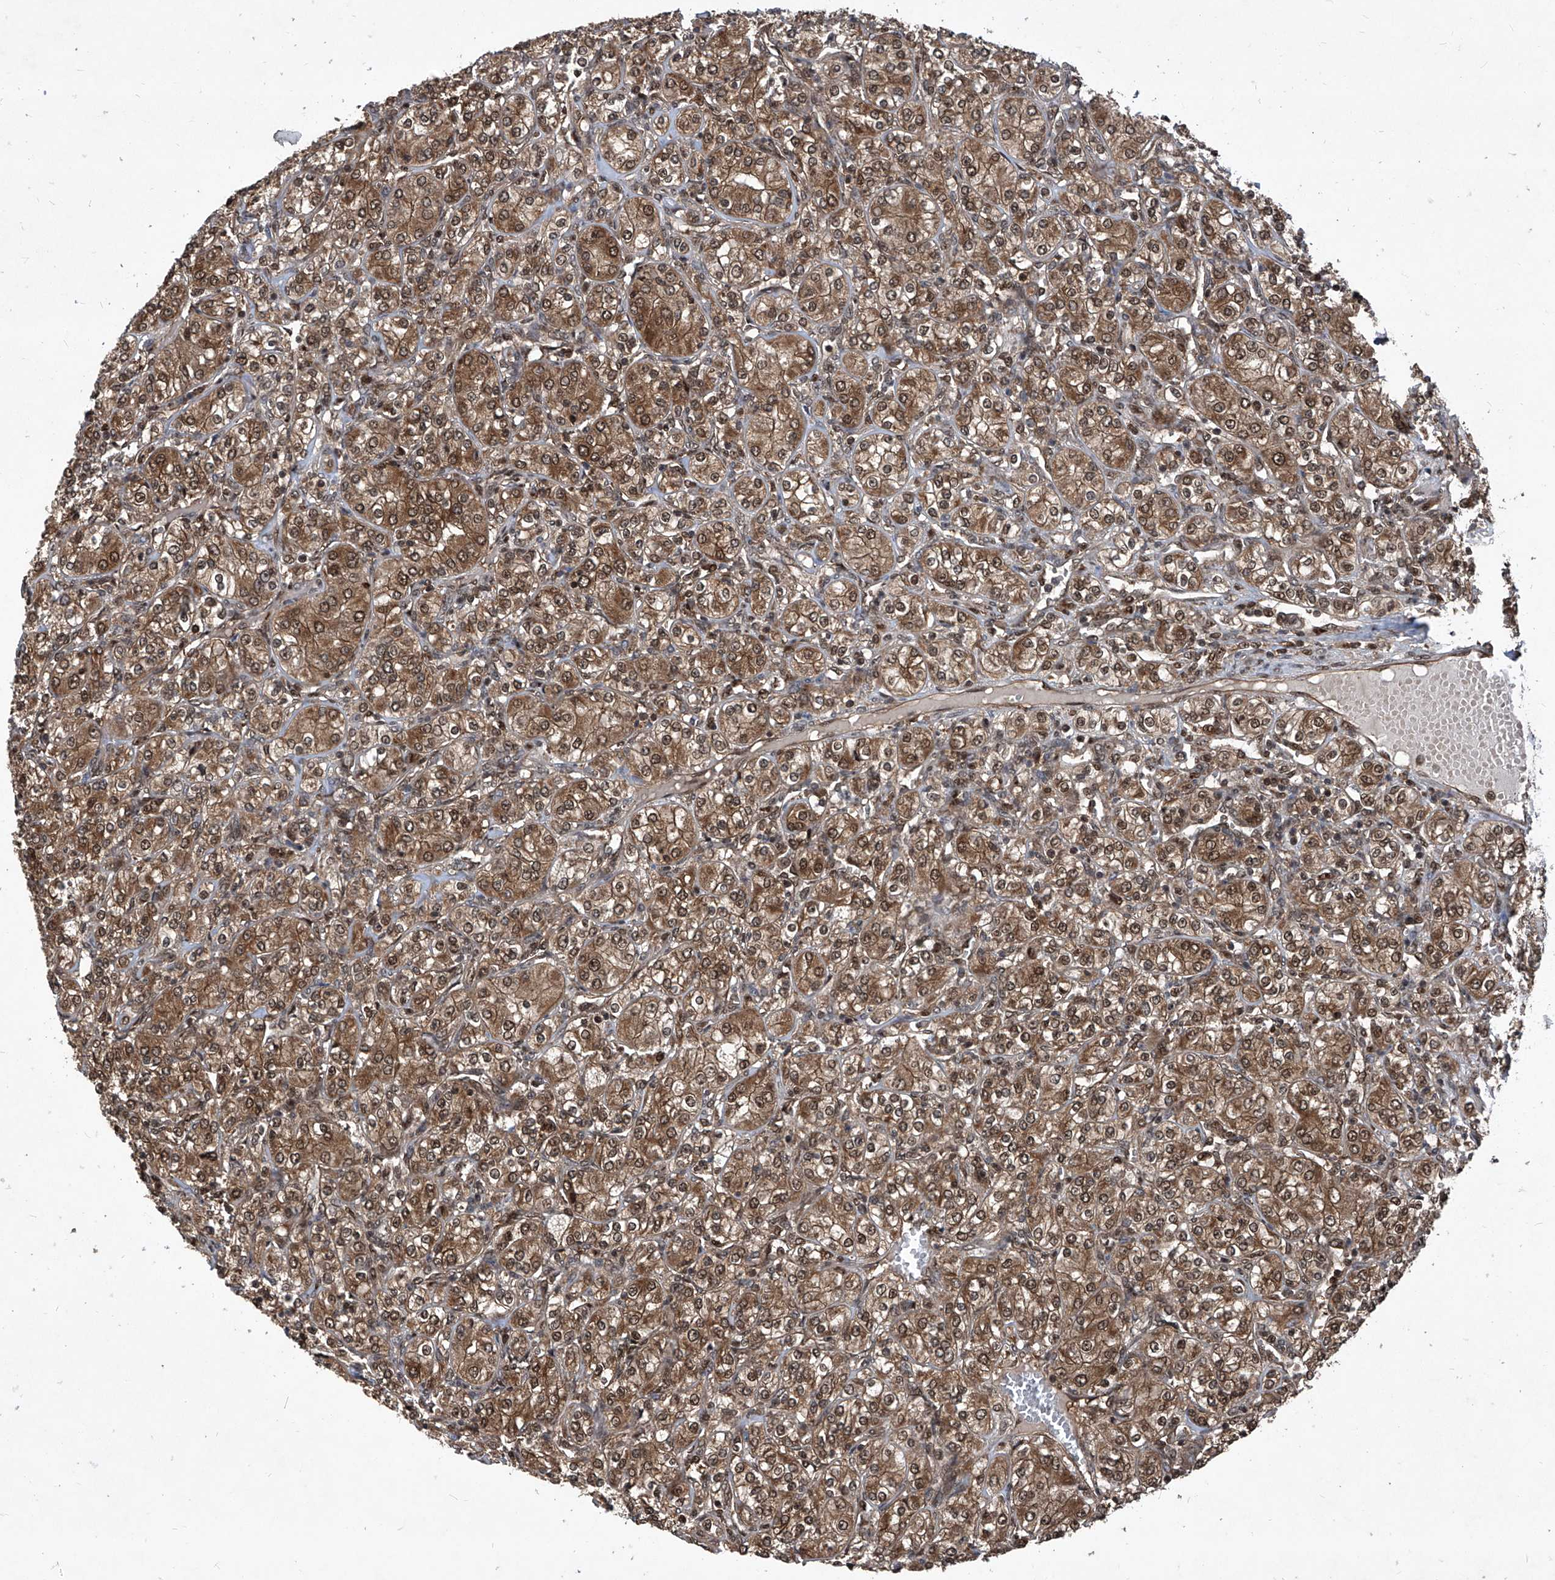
{"staining": {"intensity": "moderate", "quantity": ">75%", "location": "cytoplasmic/membranous,nuclear"}, "tissue": "renal cancer", "cell_type": "Tumor cells", "image_type": "cancer", "snomed": [{"axis": "morphology", "description": "Adenocarcinoma, NOS"}, {"axis": "topography", "description": "Kidney"}], "caption": "Approximately >75% of tumor cells in renal adenocarcinoma demonstrate moderate cytoplasmic/membranous and nuclear protein staining as visualized by brown immunohistochemical staining.", "gene": "PSMB1", "patient": {"sex": "male", "age": 77}}